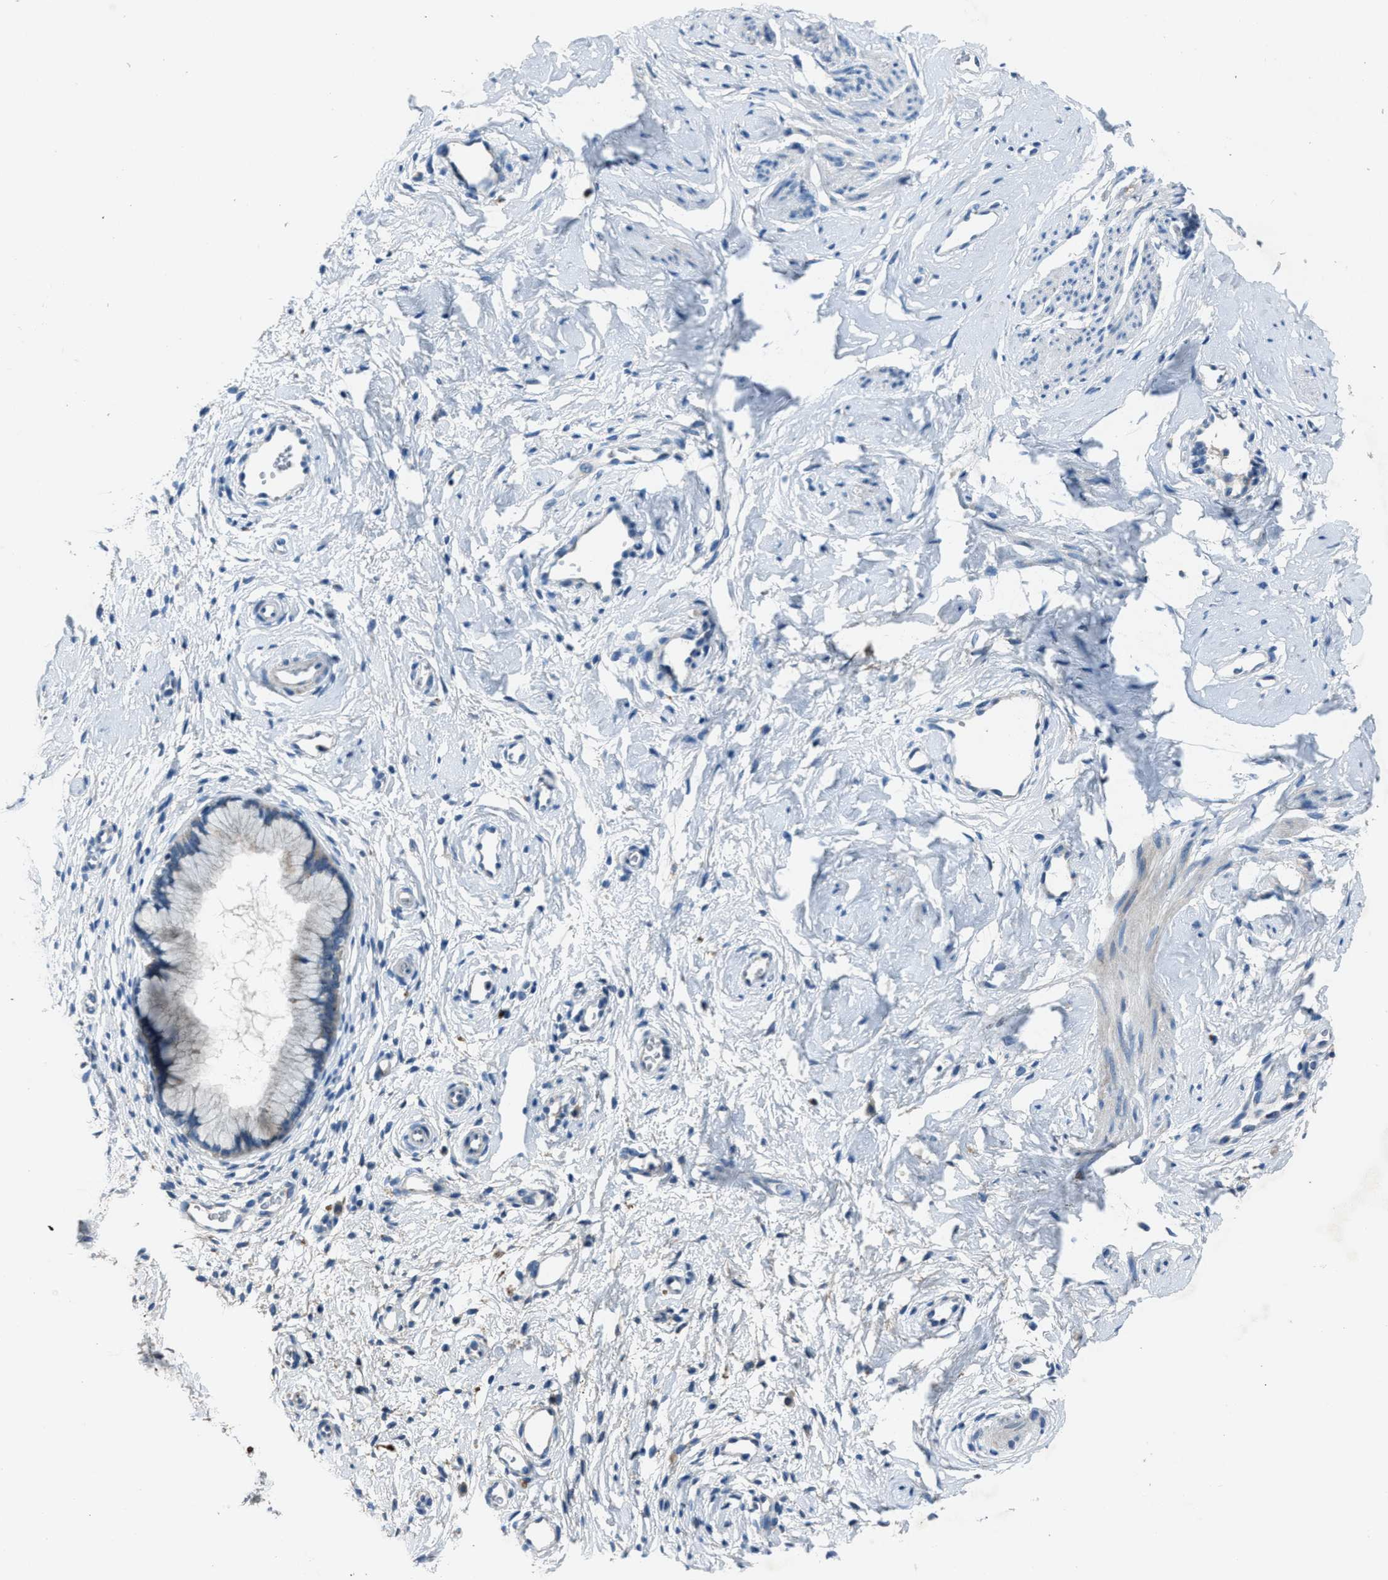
{"staining": {"intensity": "weak", "quantity": "<25%", "location": "cytoplasmic/membranous"}, "tissue": "cervix", "cell_type": "Glandular cells", "image_type": "normal", "snomed": [{"axis": "morphology", "description": "Normal tissue, NOS"}, {"axis": "topography", "description": "Cervix"}], "caption": "High power microscopy photomicrograph of an immunohistochemistry (IHC) photomicrograph of unremarkable cervix, revealing no significant expression in glandular cells.", "gene": "ADAM2", "patient": {"sex": "female", "age": 65}}